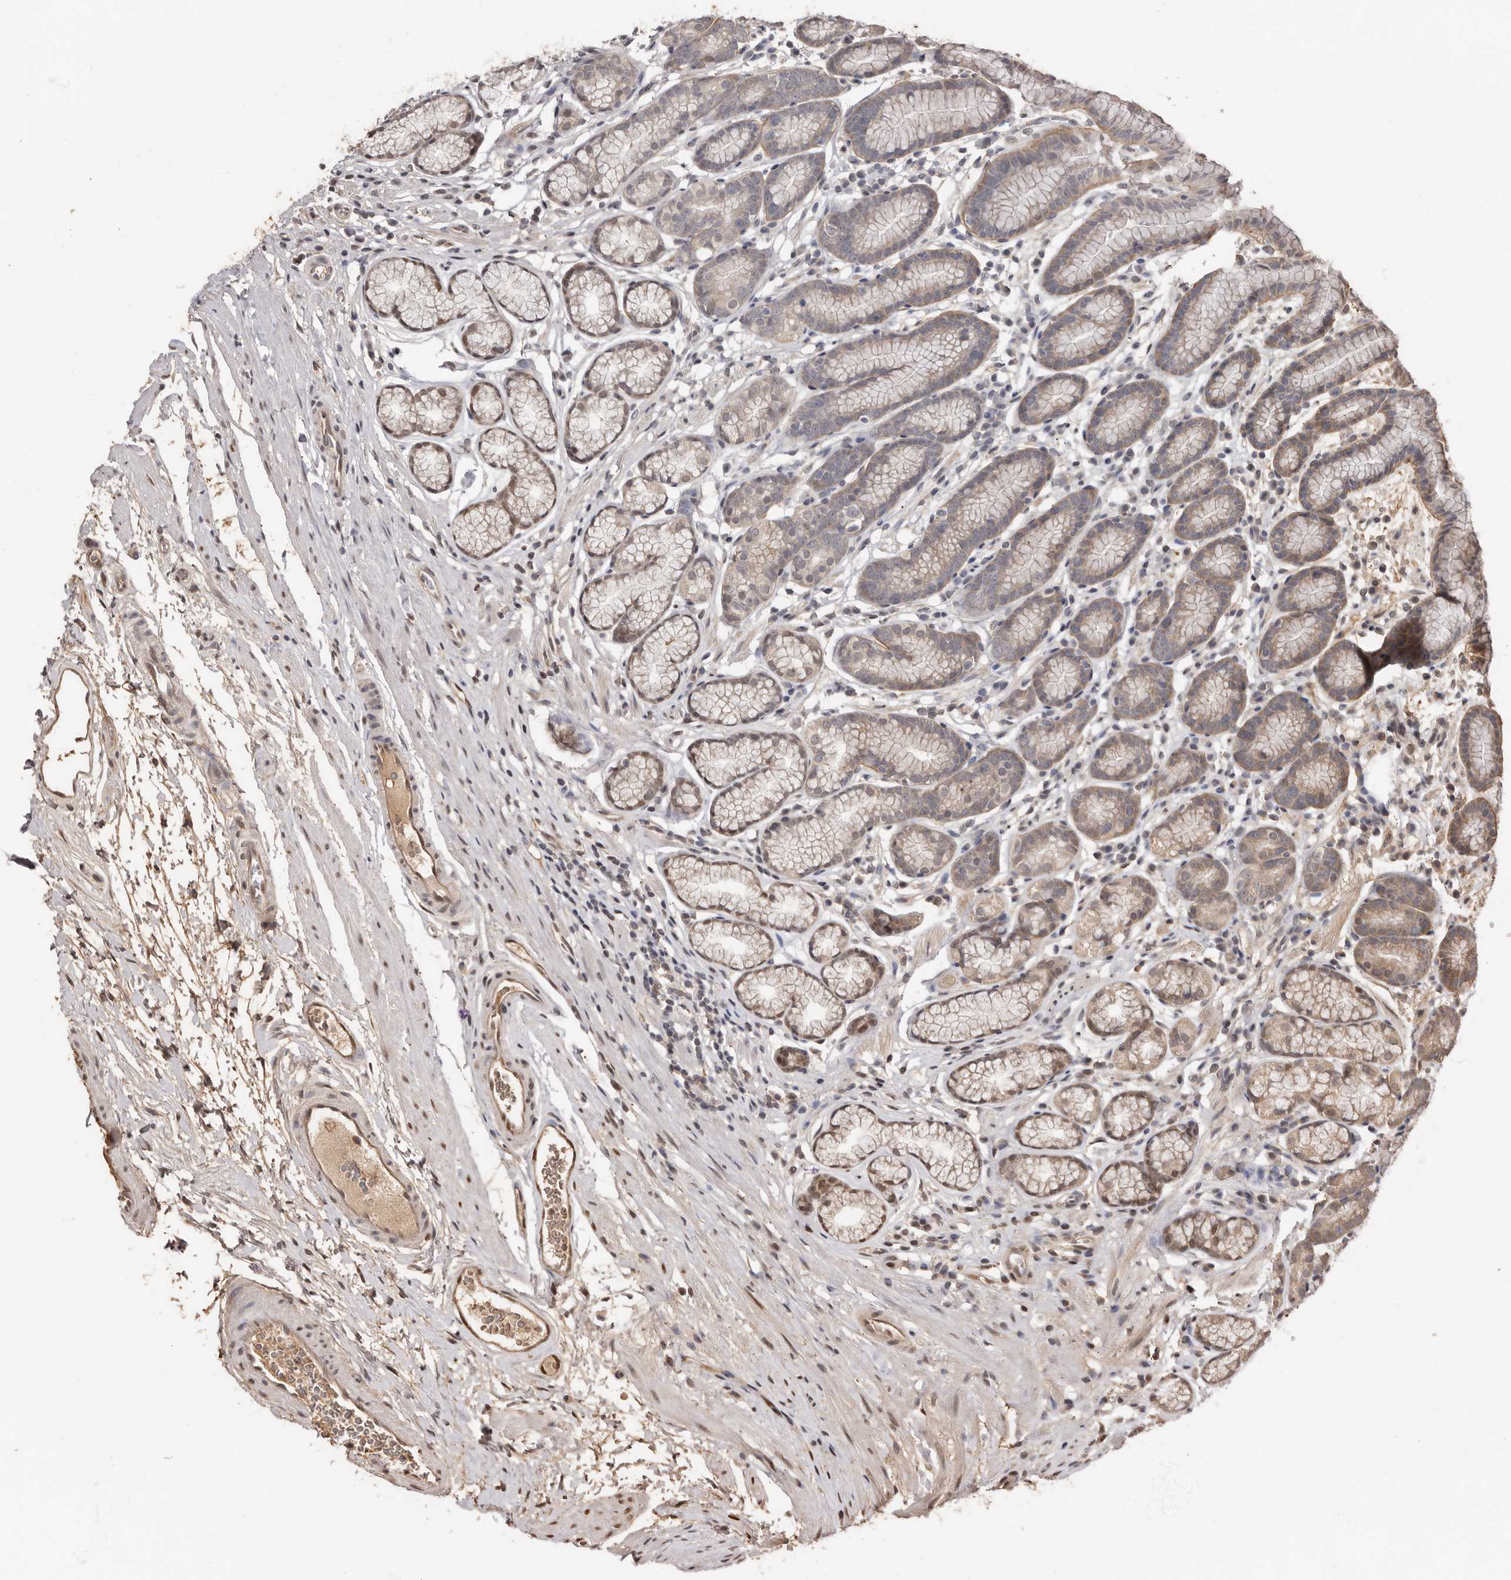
{"staining": {"intensity": "moderate", "quantity": ">75%", "location": "cytoplasmic/membranous,nuclear"}, "tissue": "stomach", "cell_type": "Glandular cells", "image_type": "normal", "snomed": [{"axis": "morphology", "description": "Normal tissue, NOS"}, {"axis": "topography", "description": "Stomach"}], "caption": "The image shows a brown stain indicating the presence of a protein in the cytoplasmic/membranous,nuclear of glandular cells in stomach.", "gene": "LRGUK", "patient": {"sex": "male", "age": 42}}